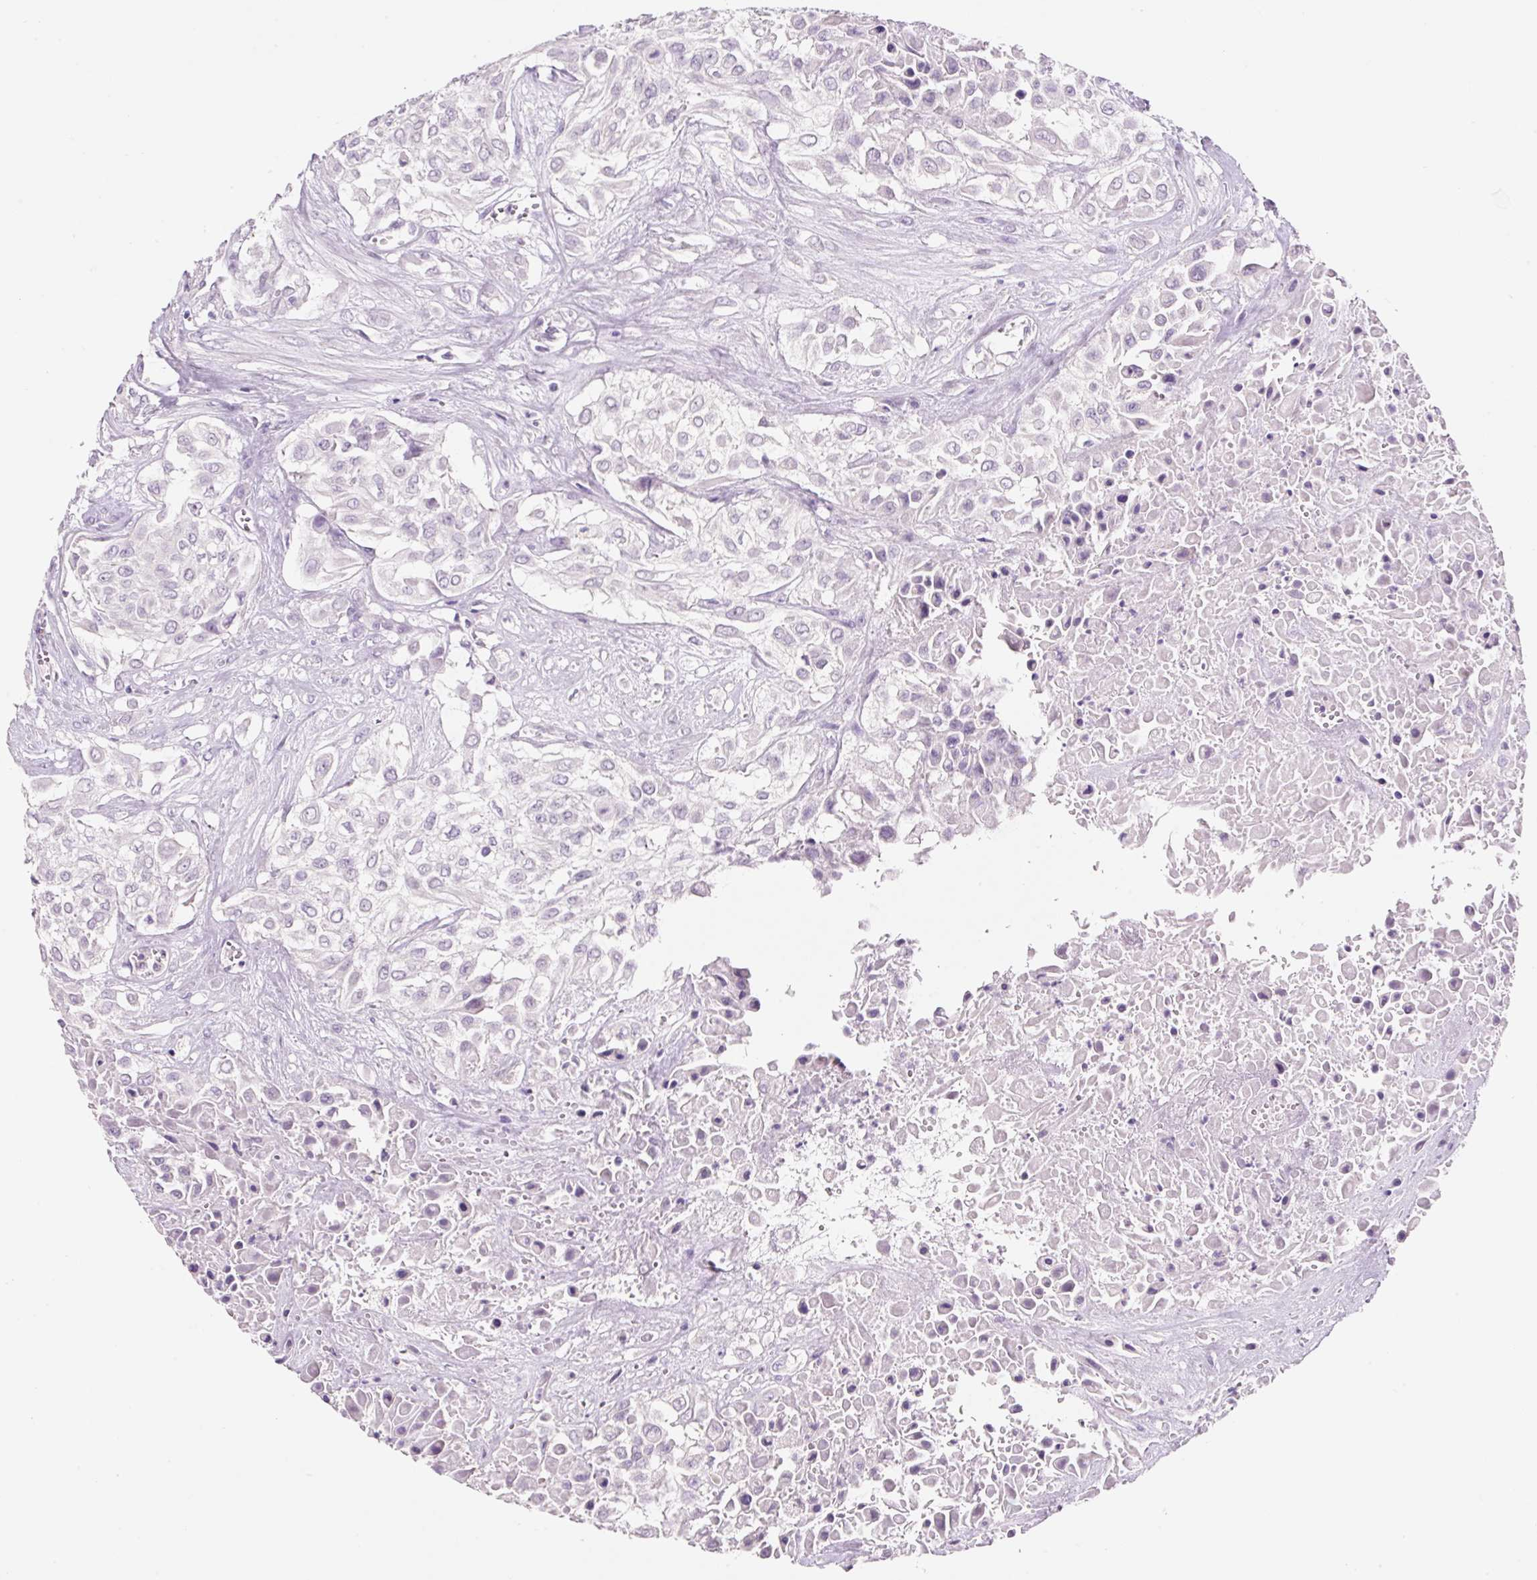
{"staining": {"intensity": "negative", "quantity": "none", "location": "none"}, "tissue": "urothelial cancer", "cell_type": "Tumor cells", "image_type": "cancer", "snomed": [{"axis": "morphology", "description": "Urothelial carcinoma, High grade"}, {"axis": "topography", "description": "Urinary bladder"}], "caption": "IHC photomicrograph of neoplastic tissue: human urothelial carcinoma (high-grade) stained with DAB (3,3'-diaminobenzidine) demonstrates no significant protein staining in tumor cells. Brightfield microscopy of immunohistochemistry (IHC) stained with DAB (3,3'-diaminobenzidine) (brown) and hematoxylin (blue), captured at high magnification.", "gene": "SYP", "patient": {"sex": "male", "age": 57}}